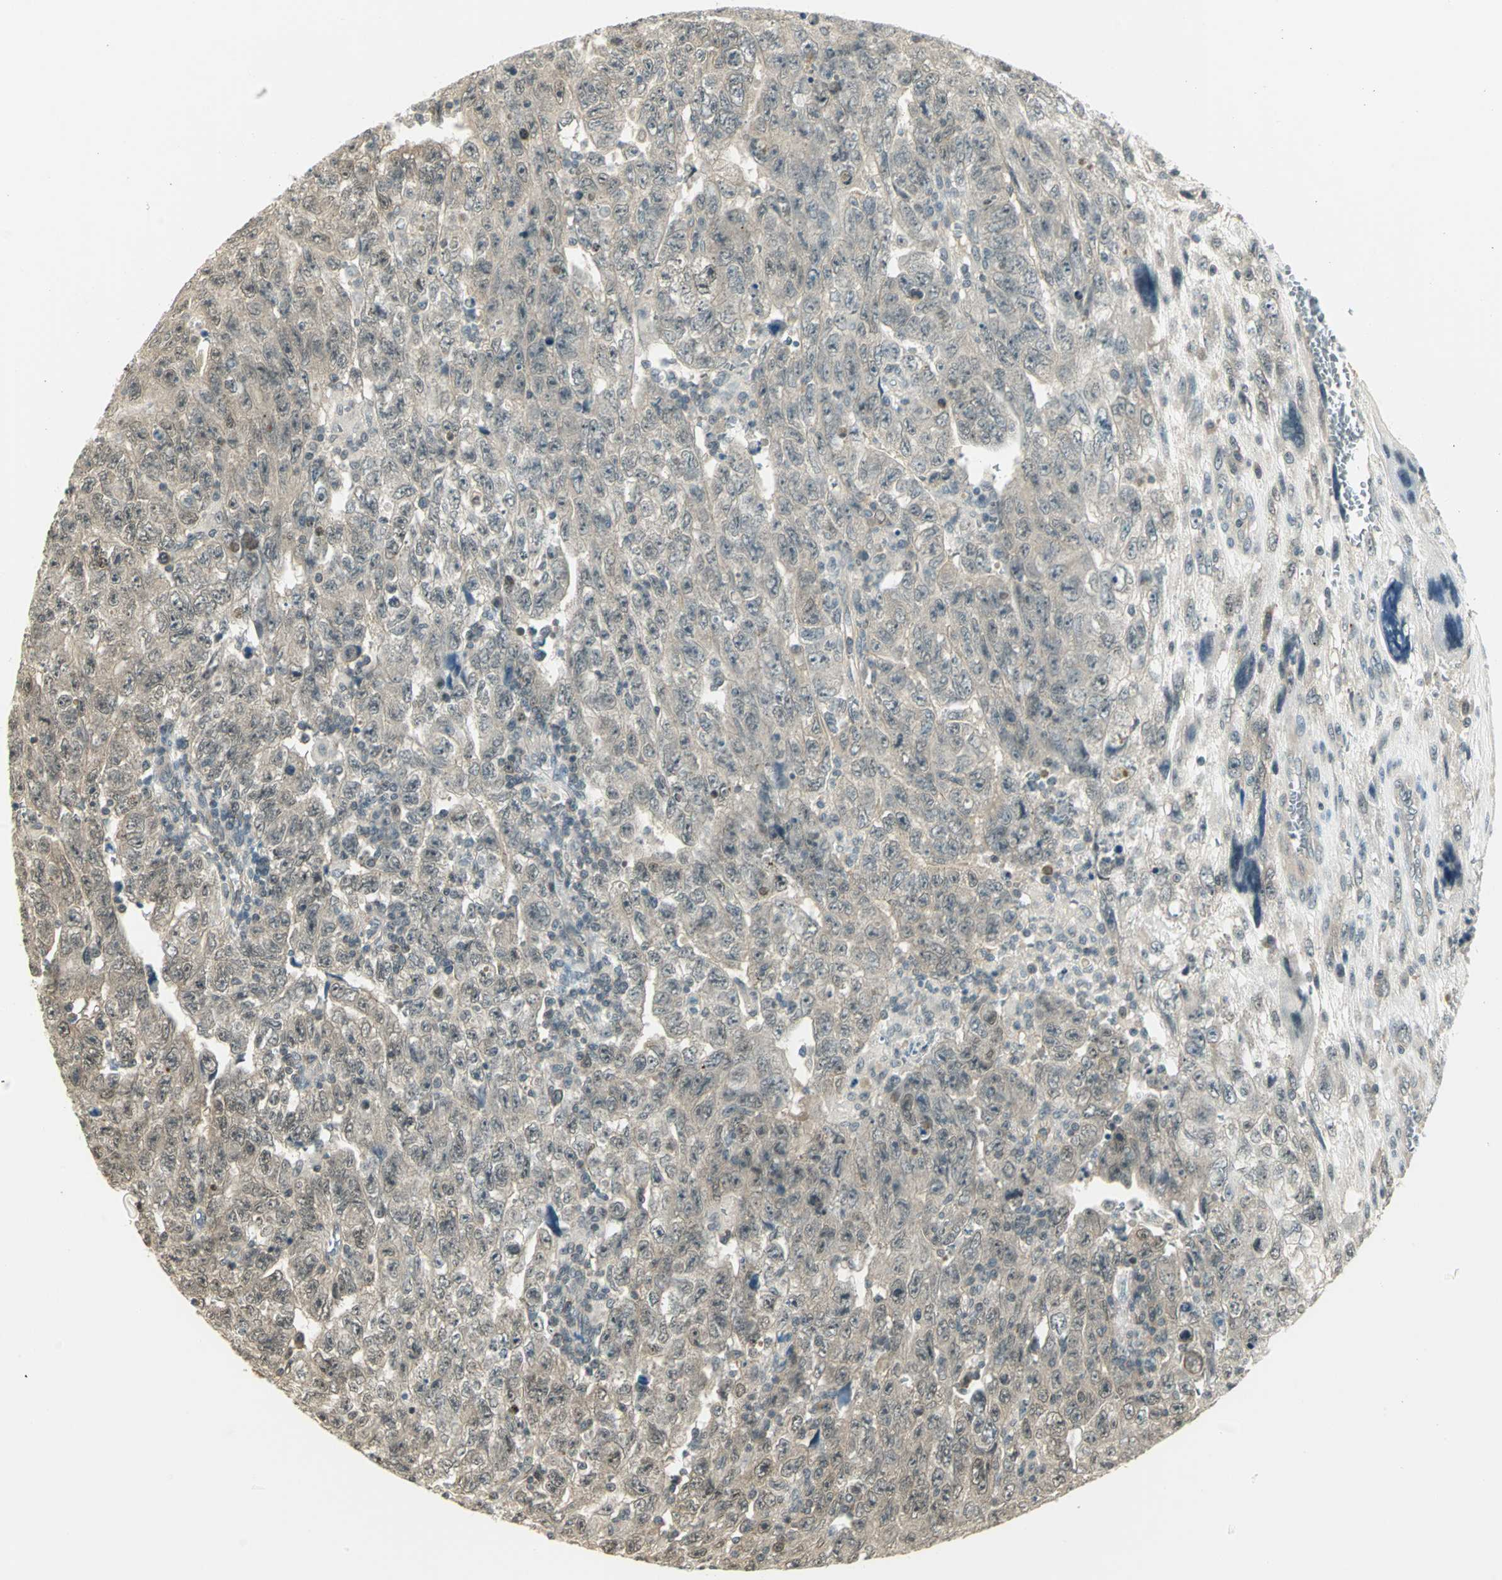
{"staining": {"intensity": "weak", "quantity": ">75%", "location": "cytoplasmic/membranous"}, "tissue": "testis cancer", "cell_type": "Tumor cells", "image_type": "cancer", "snomed": [{"axis": "morphology", "description": "Carcinoma, Embryonal, NOS"}, {"axis": "topography", "description": "Testis"}], "caption": "Immunohistochemistry of human testis cancer (embryonal carcinoma) exhibits low levels of weak cytoplasmic/membranous staining in about >75% of tumor cells. Immunohistochemistry (ihc) stains the protein in brown and the nuclei are stained blue.", "gene": "CDC34", "patient": {"sex": "male", "age": 28}}